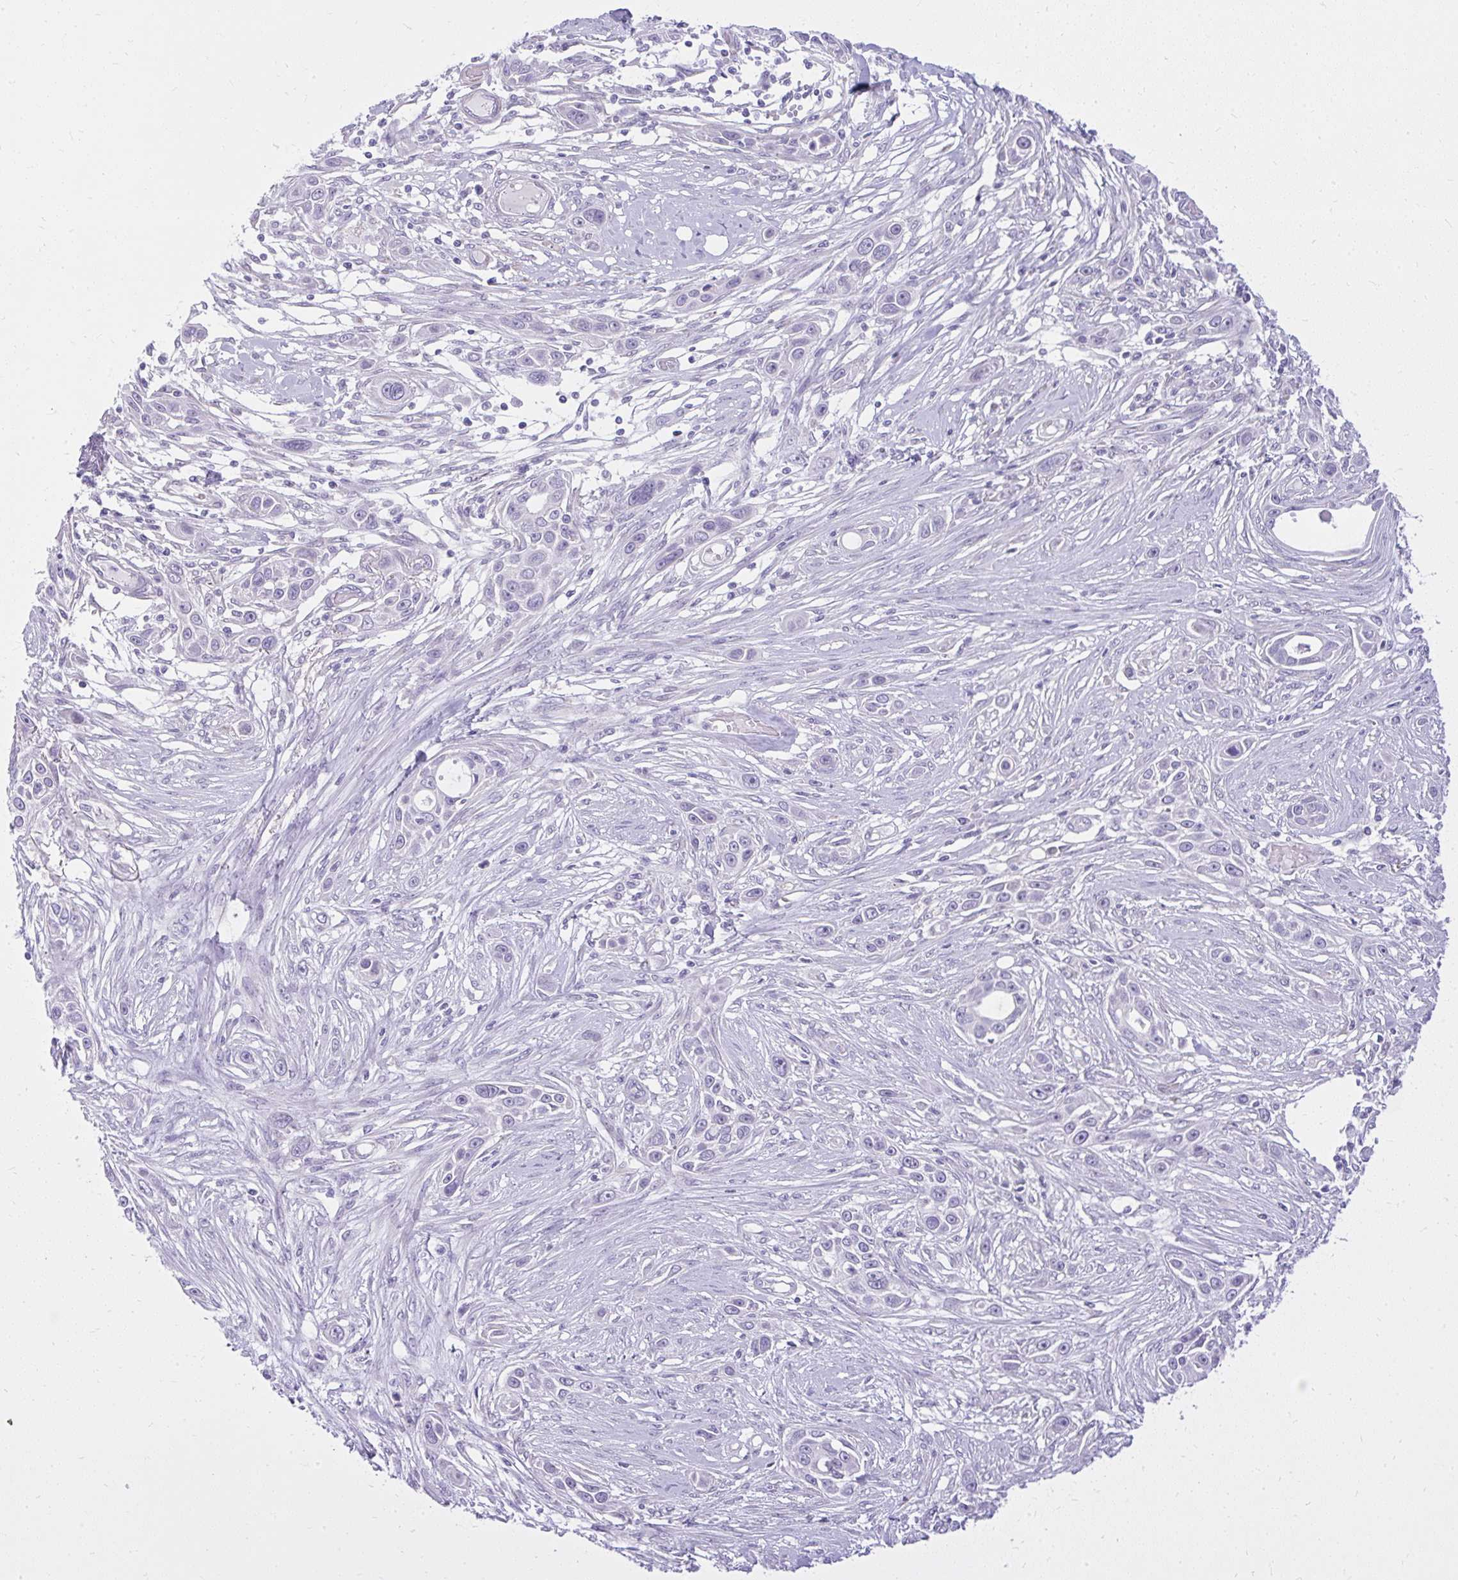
{"staining": {"intensity": "negative", "quantity": "none", "location": "none"}, "tissue": "skin cancer", "cell_type": "Tumor cells", "image_type": "cancer", "snomed": [{"axis": "morphology", "description": "Squamous cell carcinoma, NOS"}, {"axis": "topography", "description": "Skin"}], "caption": "Skin squamous cell carcinoma stained for a protein using immunohistochemistry displays no staining tumor cells.", "gene": "PRAP1", "patient": {"sex": "female", "age": 69}}